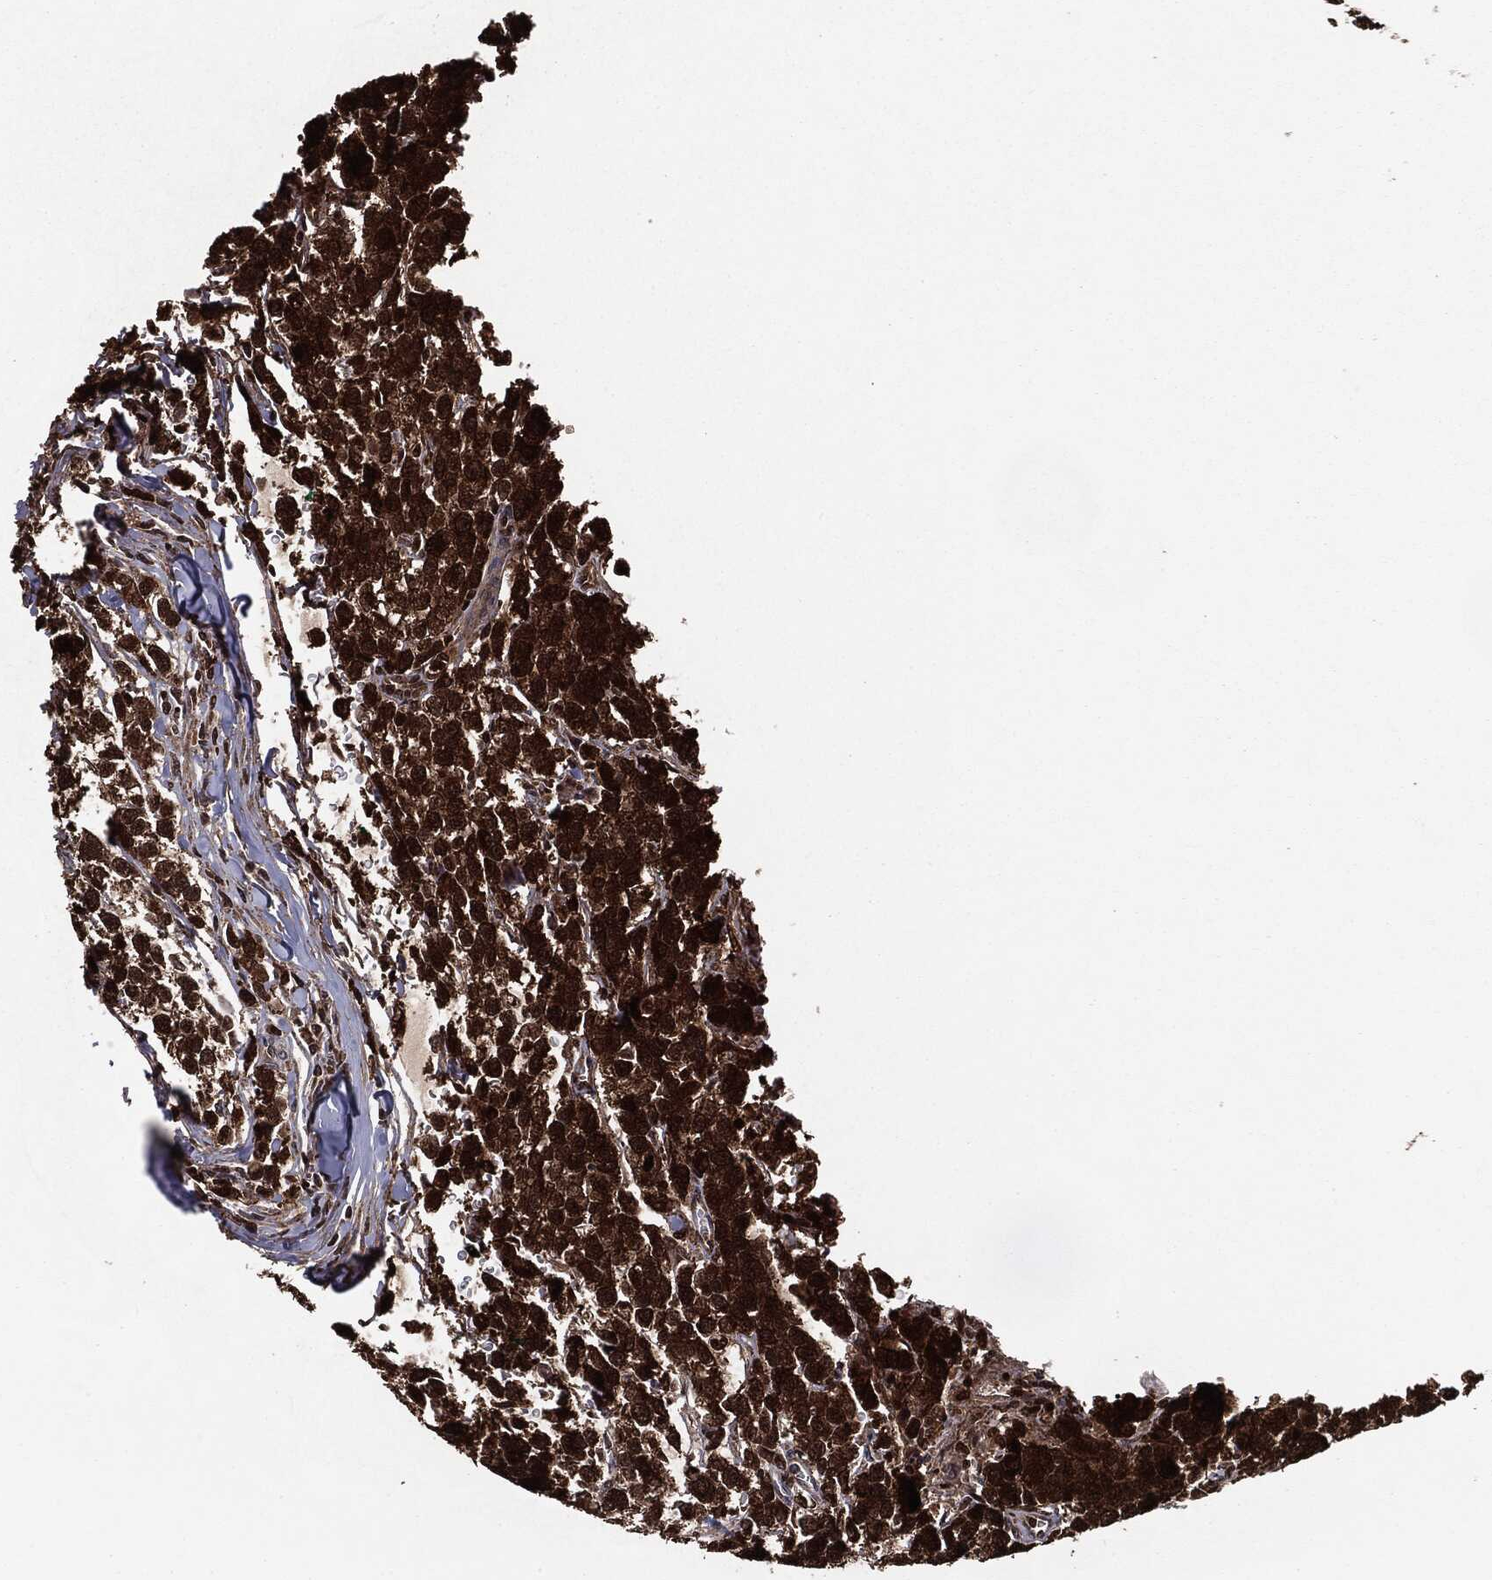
{"staining": {"intensity": "strong", "quantity": ">75%", "location": "cytoplasmic/membranous,nuclear"}, "tissue": "testis cancer", "cell_type": "Tumor cells", "image_type": "cancer", "snomed": [{"axis": "morphology", "description": "Seminoma, NOS"}, {"axis": "topography", "description": "Testis"}], "caption": "The image shows staining of testis cancer (seminoma), revealing strong cytoplasmic/membranous and nuclear protein staining (brown color) within tumor cells.", "gene": "CHCHD2", "patient": {"sex": "male", "age": 59}}